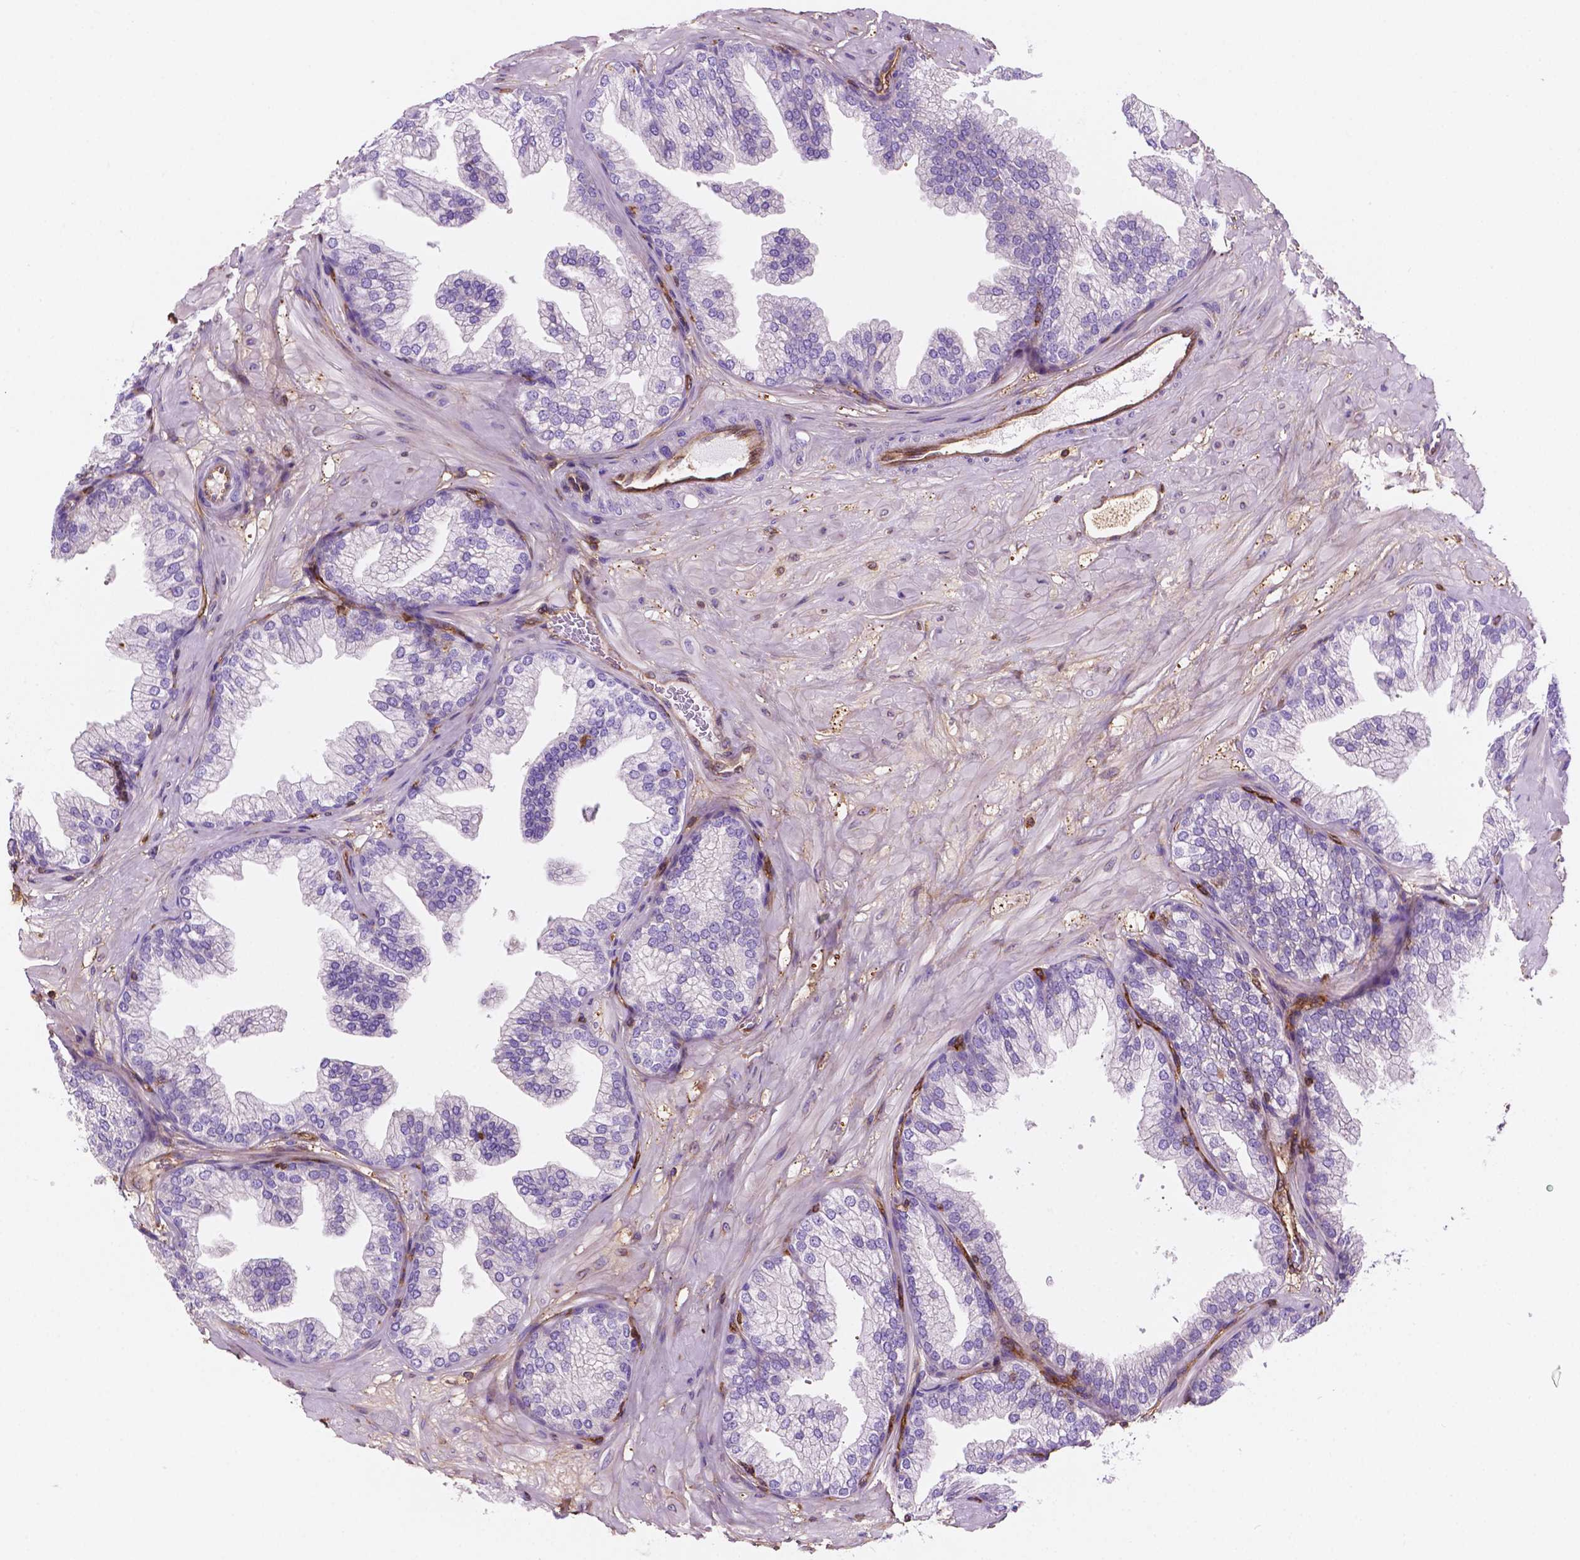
{"staining": {"intensity": "negative", "quantity": "none", "location": "none"}, "tissue": "prostate", "cell_type": "Glandular cells", "image_type": "normal", "snomed": [{"axis": "morphology", "description": "Normal tissue, NOS"}, {"axis": "topography", "description": "Prostate"}], "caption": "The micrograph displays no staining of glandular cells in normal prostate. The staining was performed using DAB (3,3'-diaminobenzidine) to visualize the protein expression in brown, while the nuclei were stained in blue with hematoxylin (Magnification: 20x).", "gene": "DCN", "patient": {"sex": "male", "age": 37}}